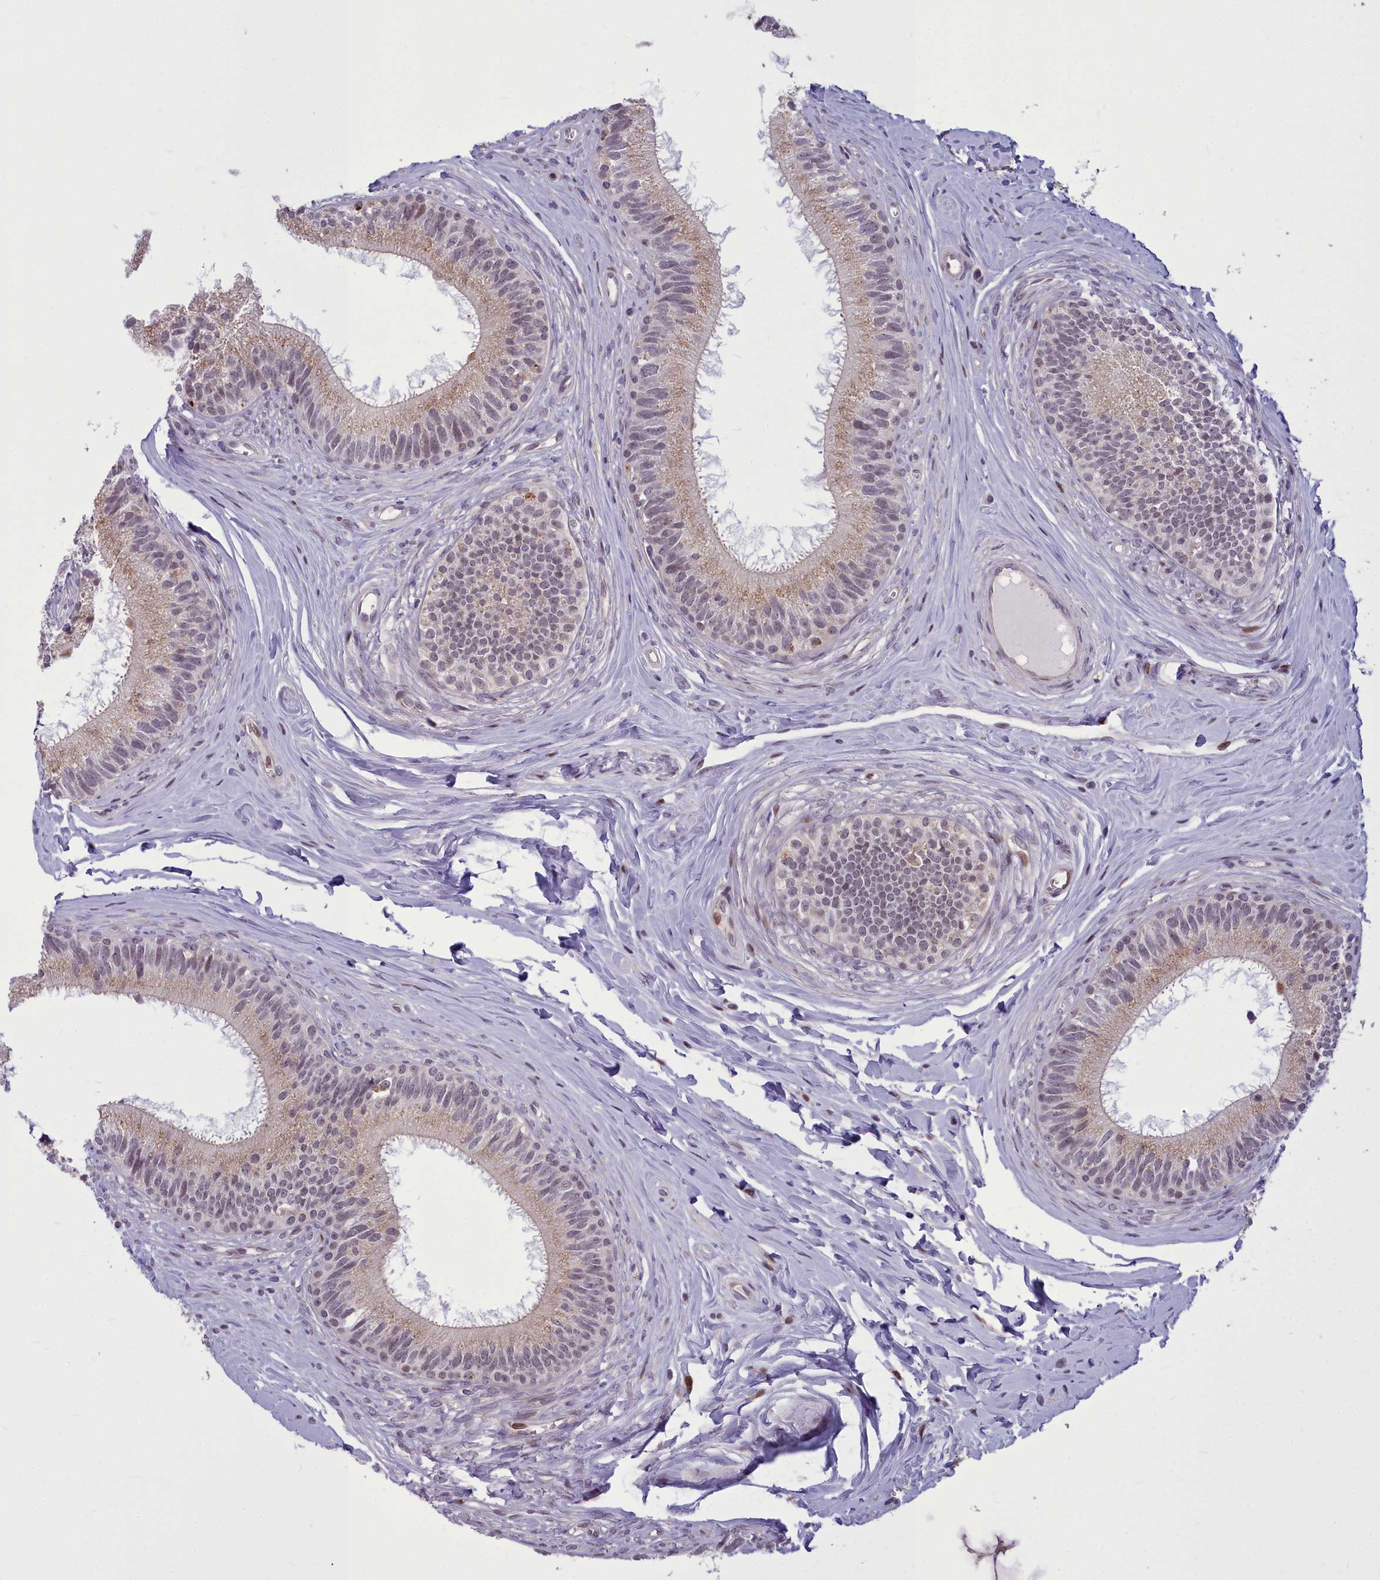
{"staining": {"intensity": "weak", "quantity": ">75%", "location": "cytoplasmic/membranous,nuclear"}, "tissue": "epididymis", "cell_type": "Glandular cells", "image_type": "normal", "snomed": [{"axis": "morphology", "description": "Normal tissue, NOS"}, {"axis": "topography", "description": "Epididymis"}], "caption": "This photomicrograph reveals benign epididymis stained with immunohistochemistry (IHC) to label a protein in brown. The cytoplasmic/membranous,nuclear of glandular cells show weak positivity for the protein. Nuclei are counter-stained blue.", "gene": "AP1M1", "patient": {"sex": "male", "age": 33}}